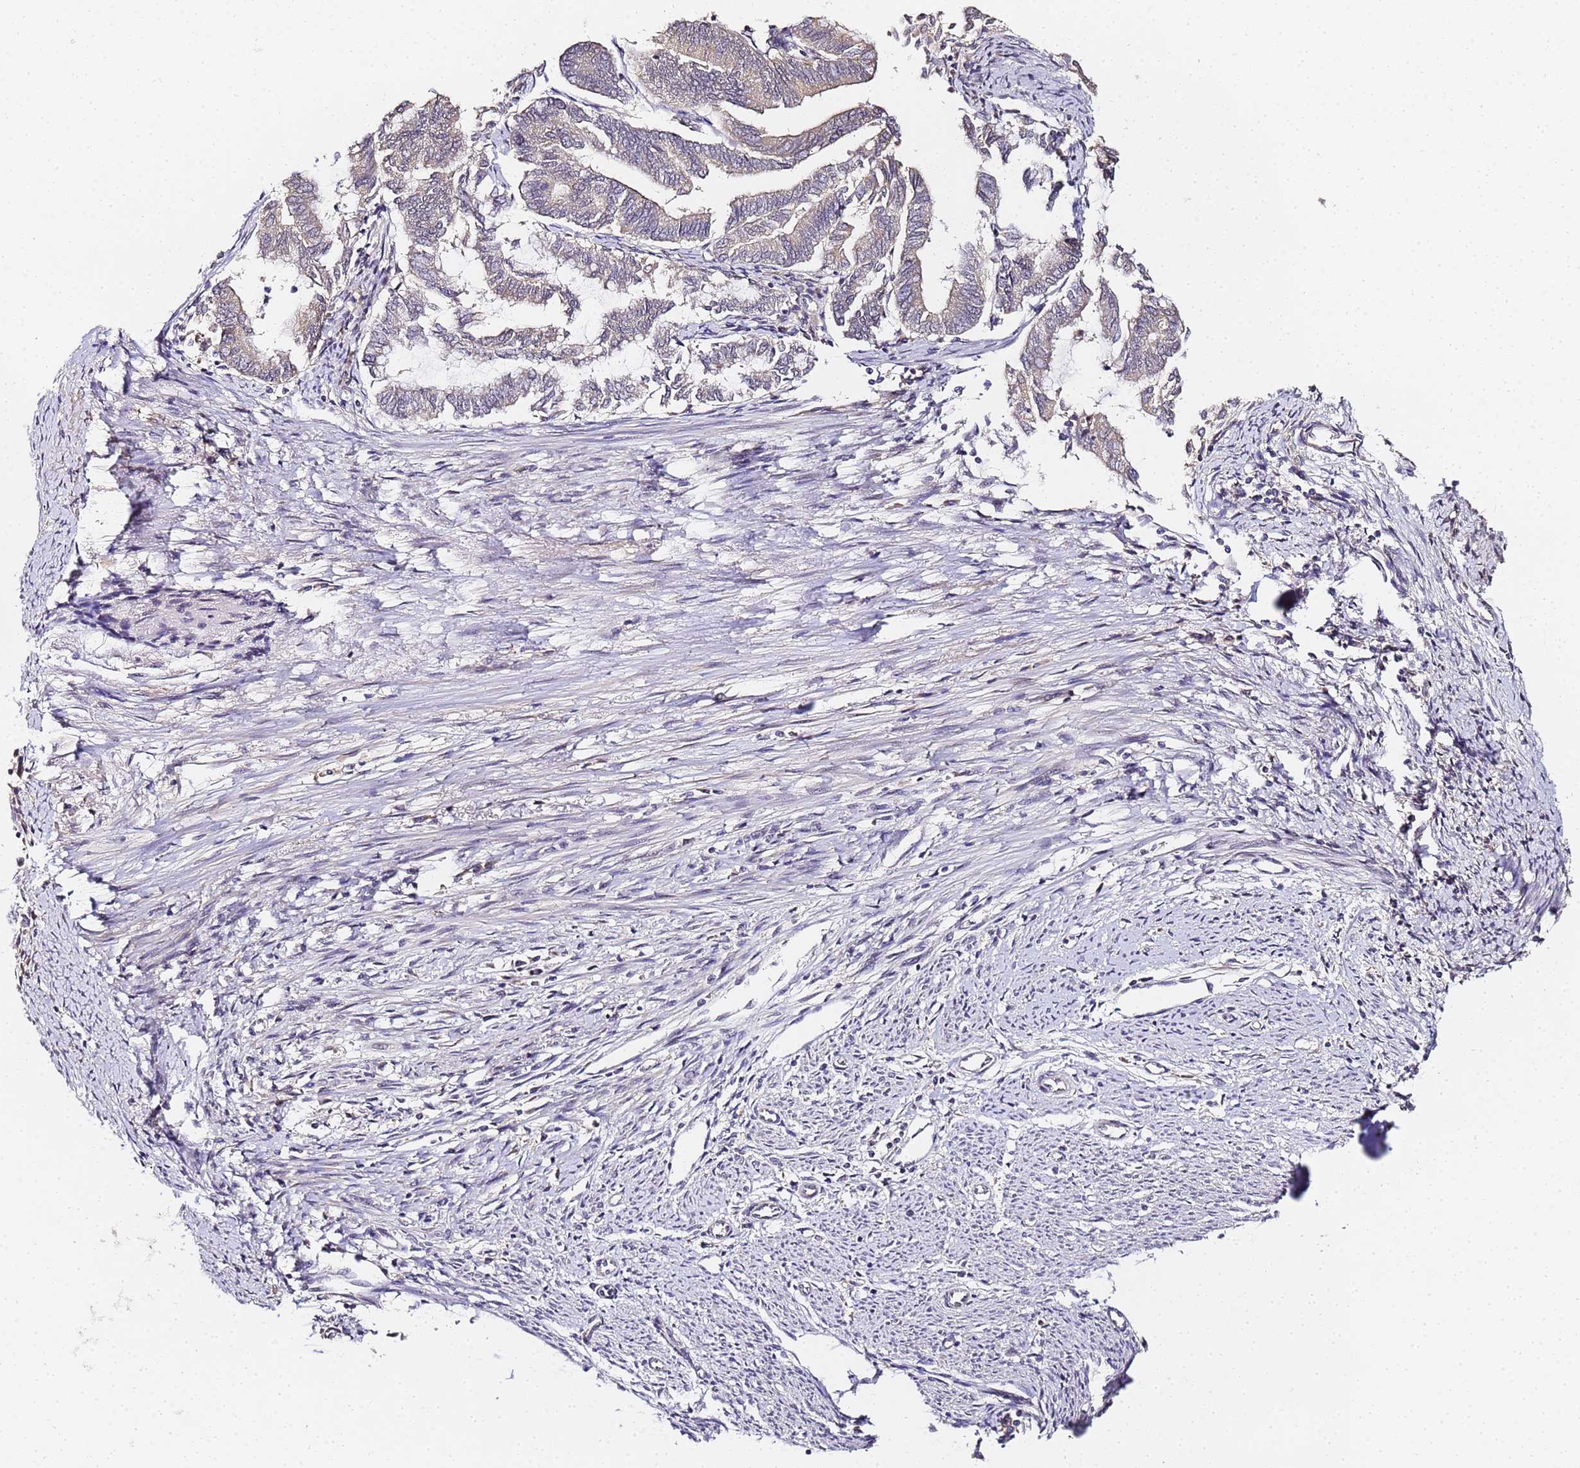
{"staining": {"intensity": "negative", "quantity": "none", "location": "none"}, "tissue": "endometrial cancer", "cell_type": "Tumor cells", "image_type": "cancer", "snomed": [{"axis": "morphology", "description": "Adenocarcinoma, NOS"}, {"axis": "topography", "description": "Endometrium"}], "caption": "There is no significant staining in tumor cells of endometrial cancer (adenocarcinoma).", "gene": "LSM3", "patient": {"sex": "female", "age": 79}}